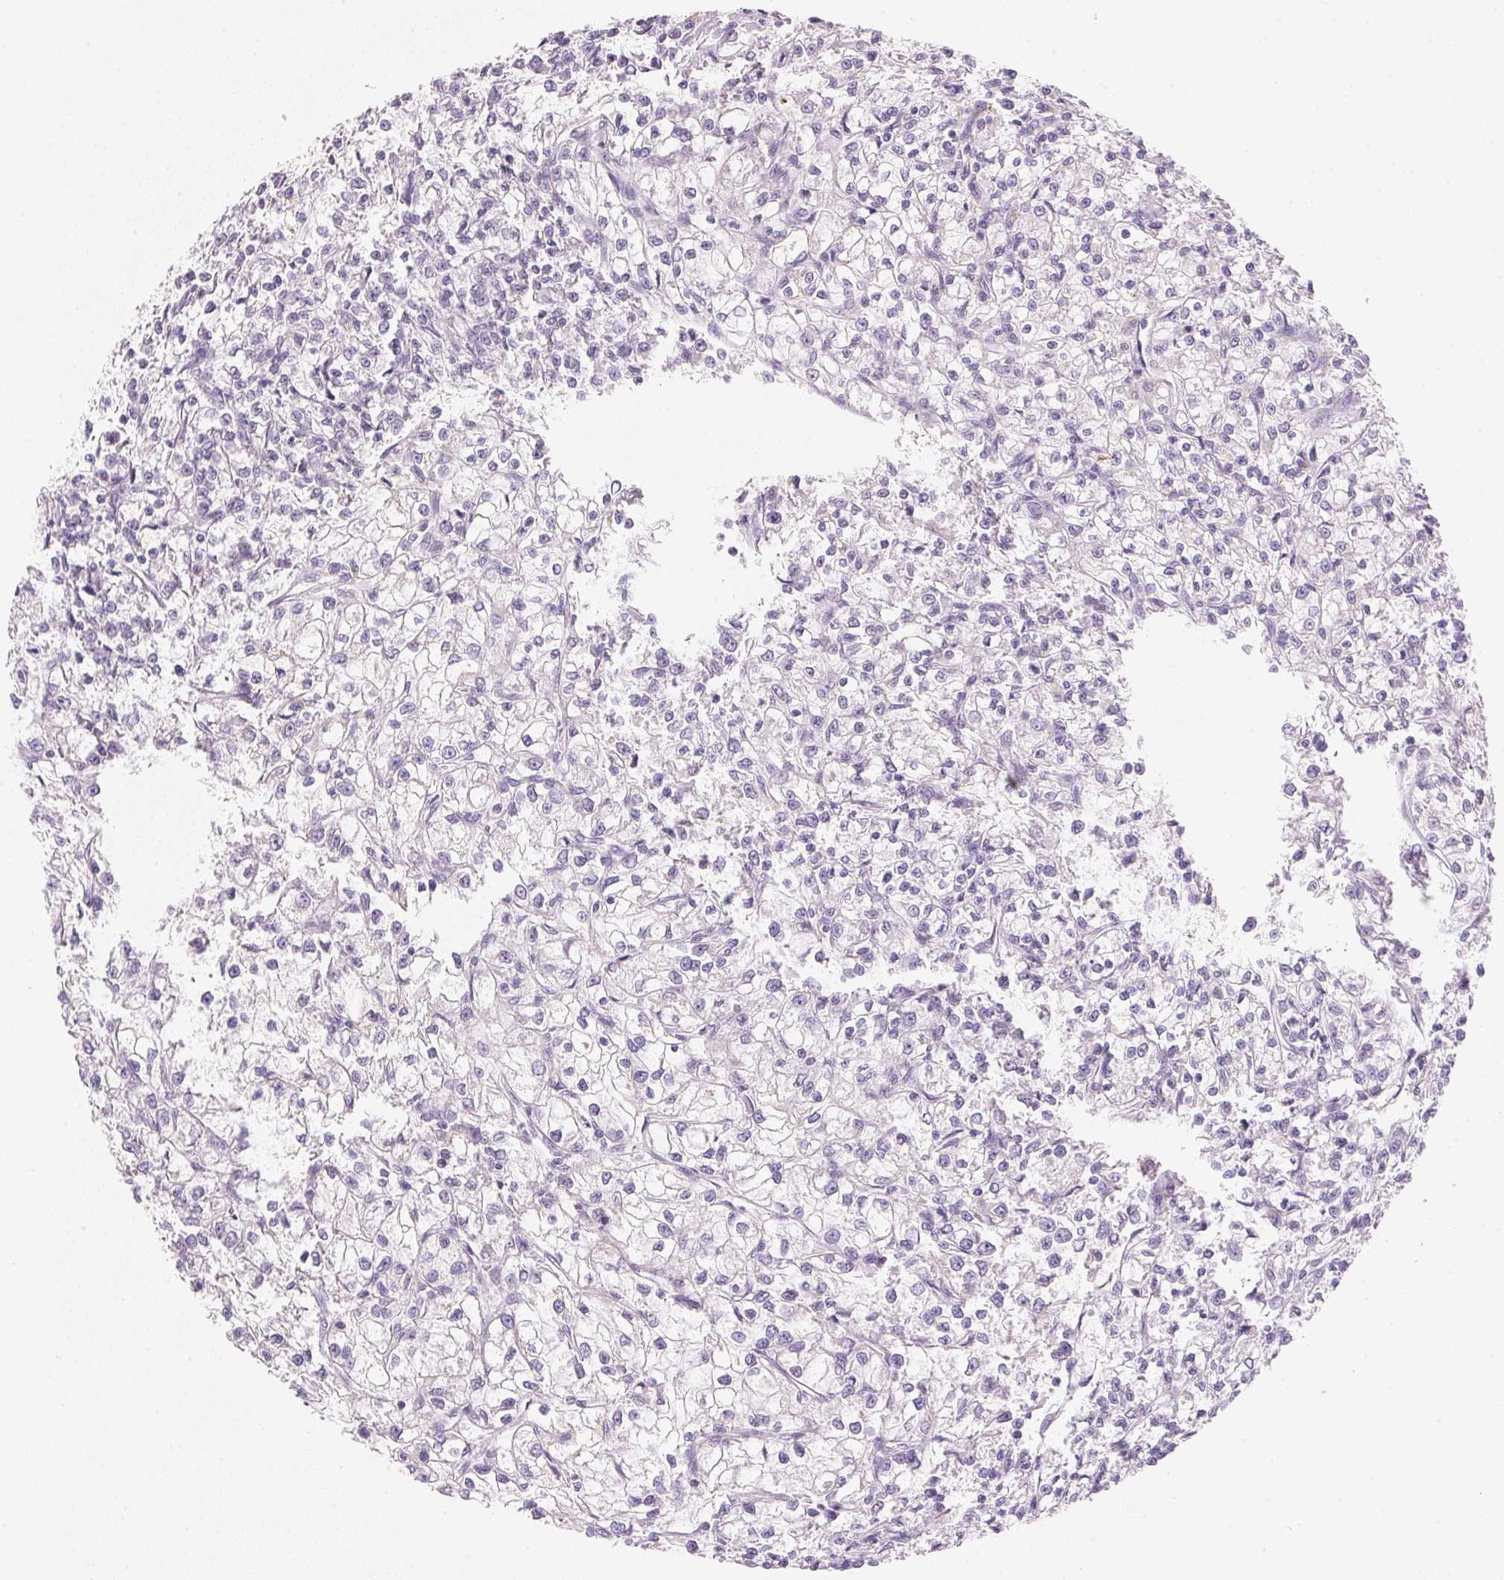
{"staining": {"intensity": "negative", "quantity": "none", "location": "none"}, "tissue": "renal cancer", "cell_type": "Tumor cells", "image_type": "cancer", "snomed": [{"axis": "morphology", "description": "Adenocarcinoma, NOS"}, {"axis": "topography", "description": "Kidney"}], "caption": "Tumor cells are negative for protein expression in human adenocarcinoma (renal).", "gene": "CYP11B1", "patient": {"sex": "female", "age": 59}}